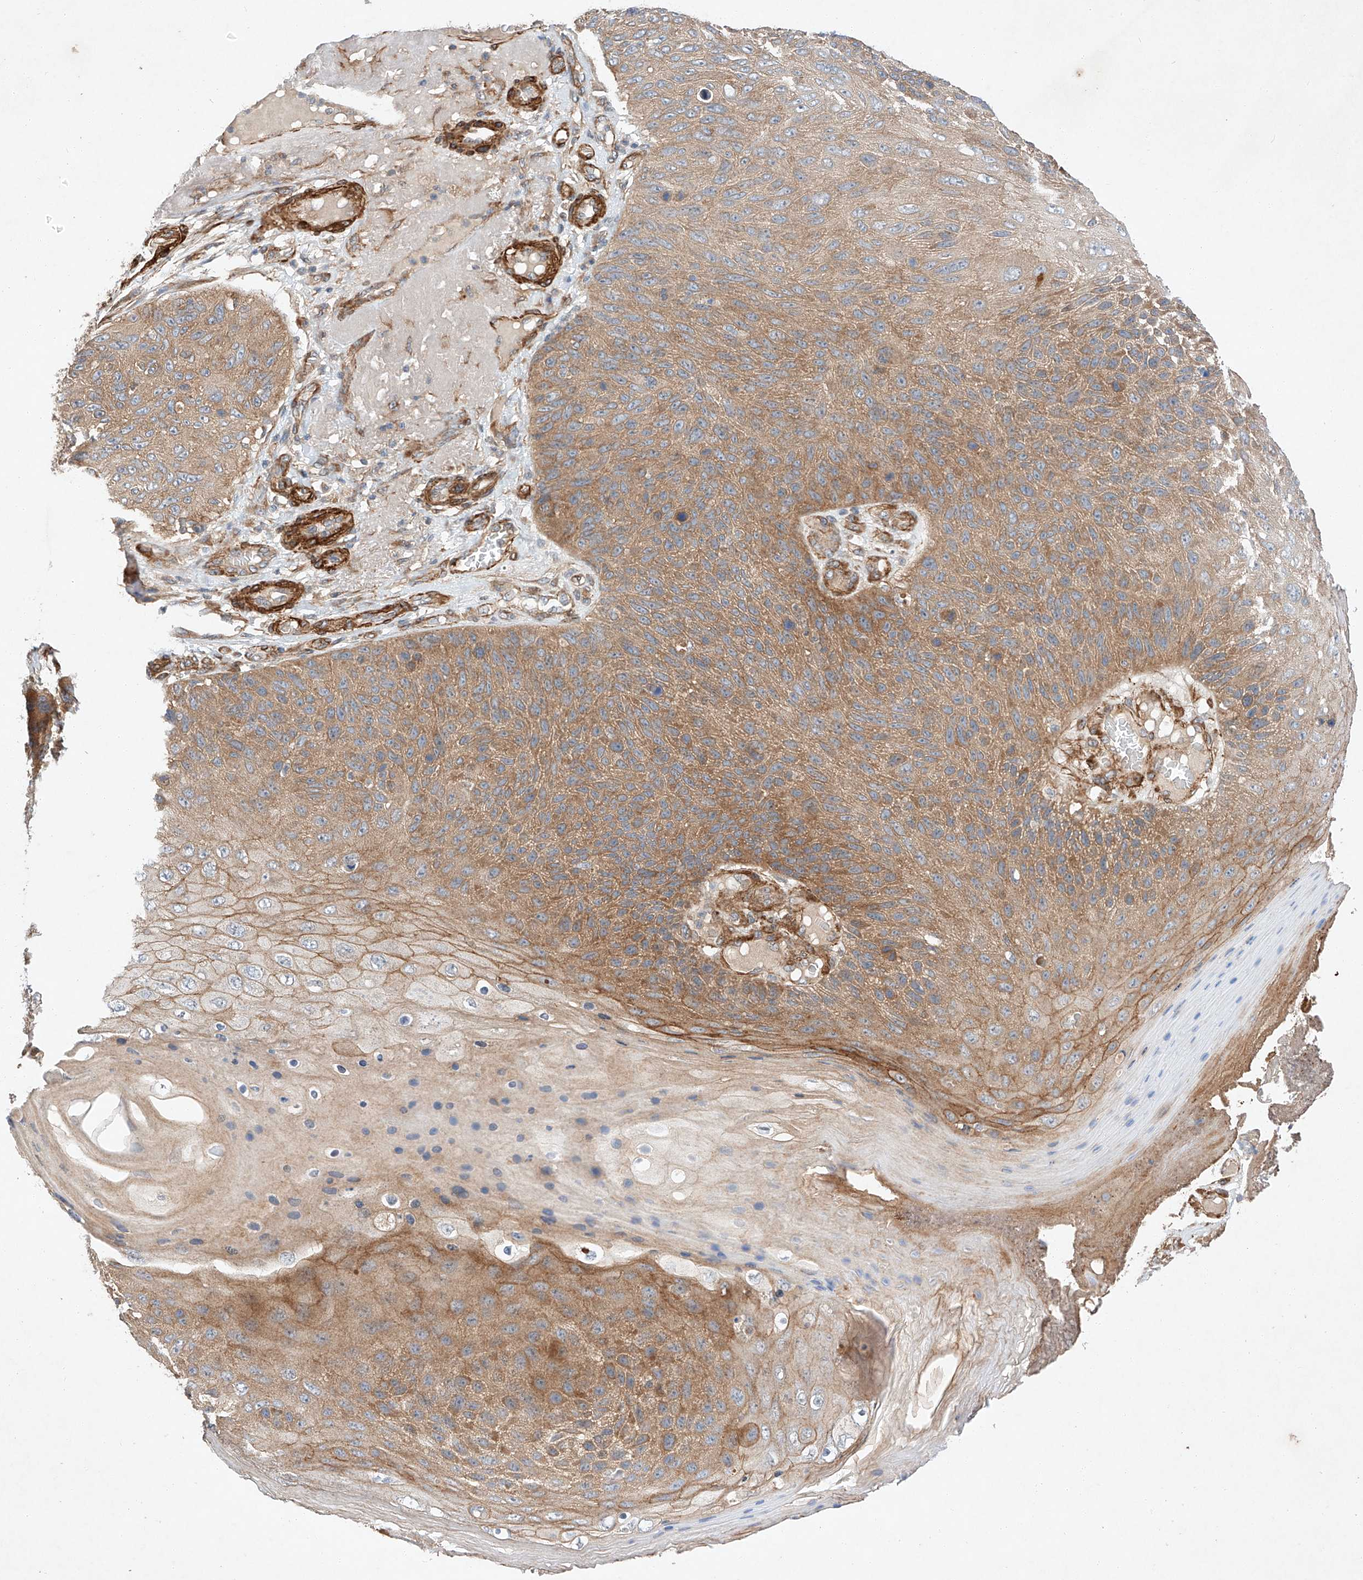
{"staining": {"intensity": "moderate", "quantity": ">75%", "location": "cytoplasmic/membranous"}, "tissue": "skin cancer", "cell_type": "Tumor cells", "image_type": "cancer", "snomed": [{"axis": "morphology", "description": "Squamous cell carcinoma, NOS"}, {"axis": "topography", "description": "Skin"}], "caption": "A histopathology image of human skin cancer (squamous cell carcinoma) stained for a protein exhibits moderate cytoplasmic/membranous brown staining in tumor cells.", "gene": "RAB23", "patient": {"sex": "female", "age": 88}}